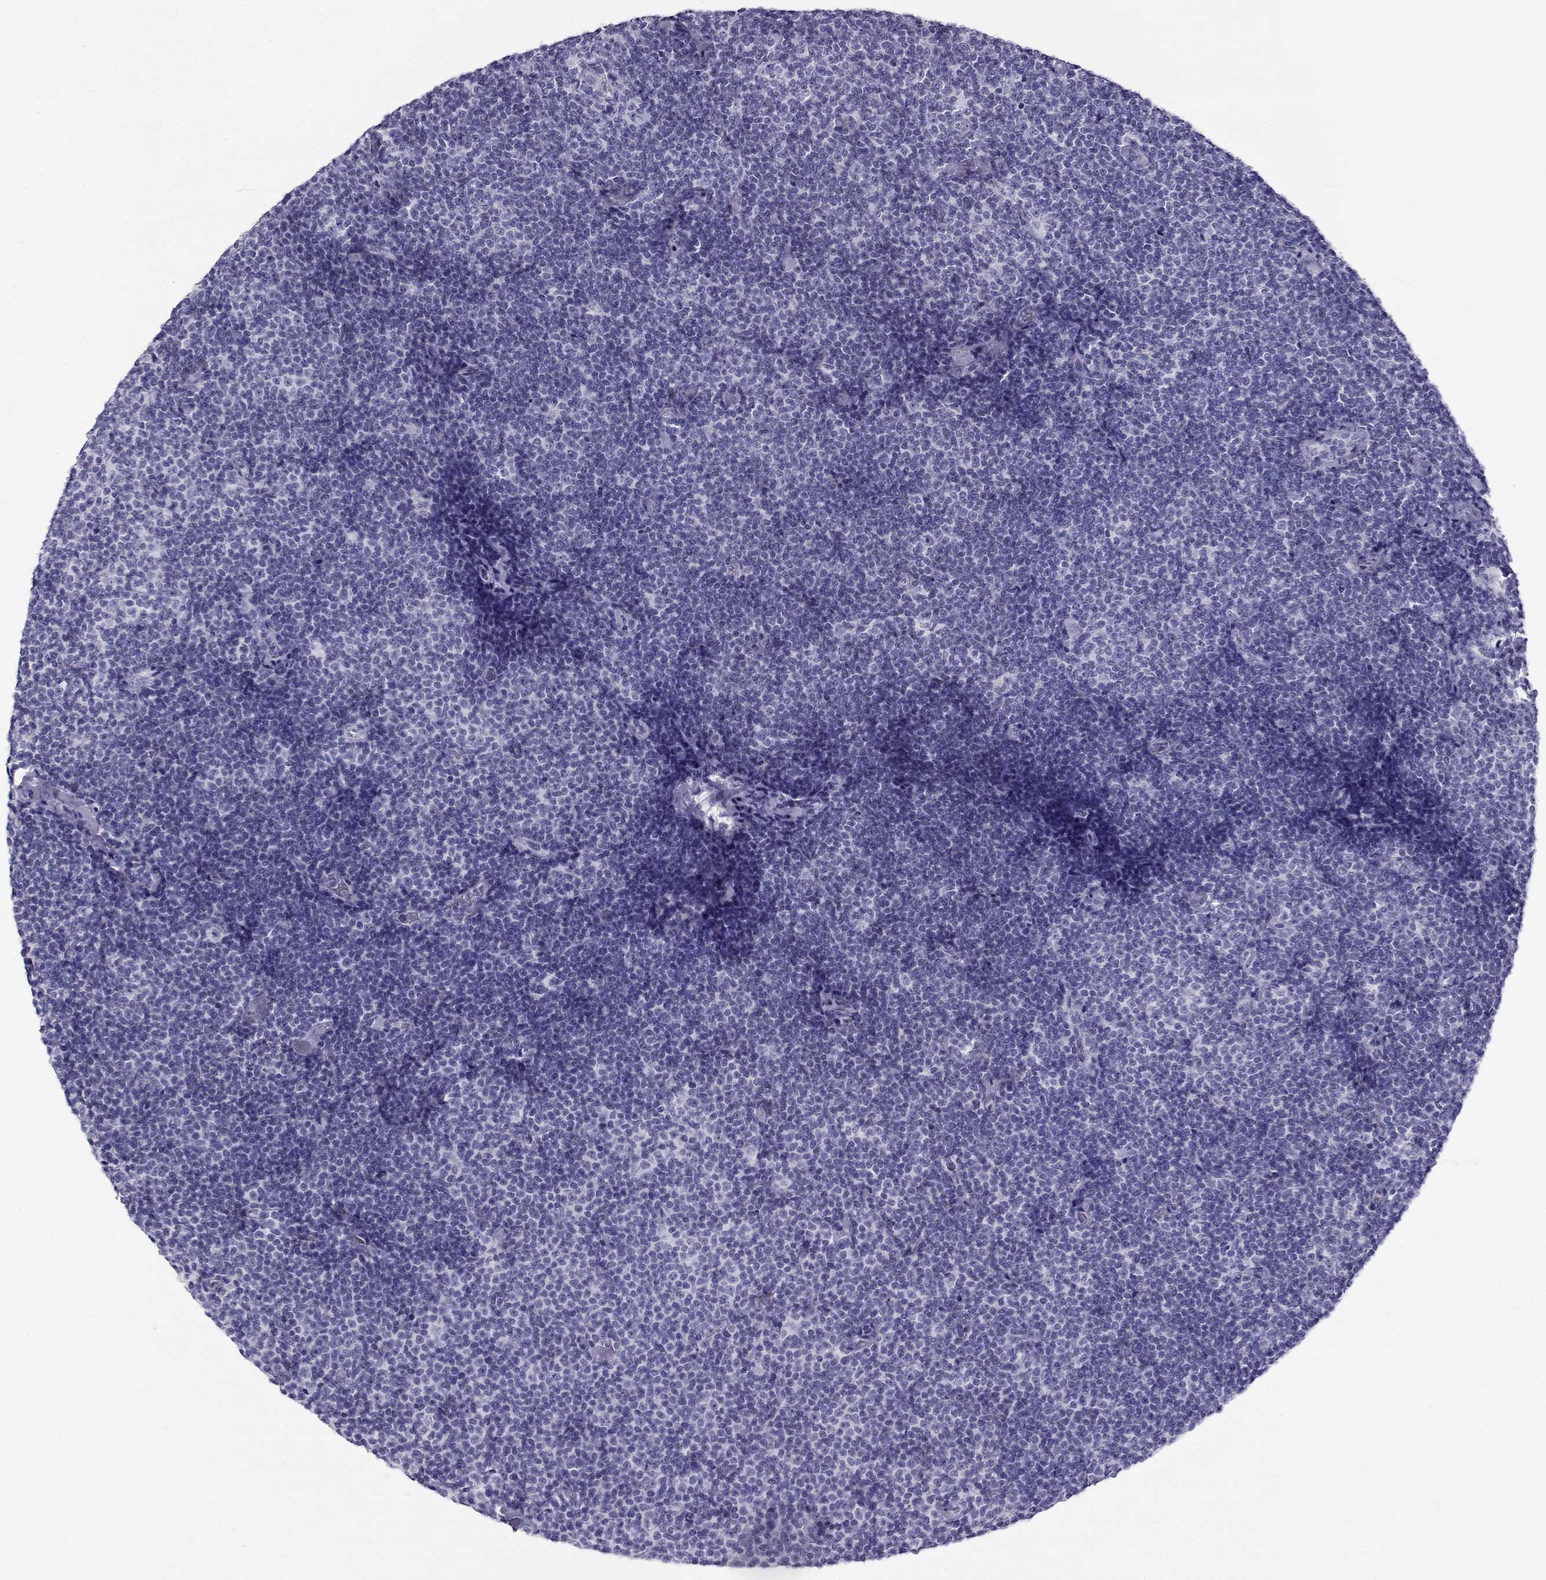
{"staining": {"intensity": "negative", "quantity": "none", "location": "none"}, "tissue": "lymphoma", "cell_type": "Tumor cells", "image_type": "cancer", "snomed": [{"axis": "morphology", "description": "Malignant lymphoma, non-Hodgkin's type, Low grade"}, {"axis": "topography", "description": "Lymph node"}], "caption": "A micrograph of lymphoma stained for a protein displays no brown staining in tumor cells. (DAB IHC visualized using brightfield microscopy, high magnification).", "gene": "CABS1", "patient": {"sex": "male", "age": 81}}